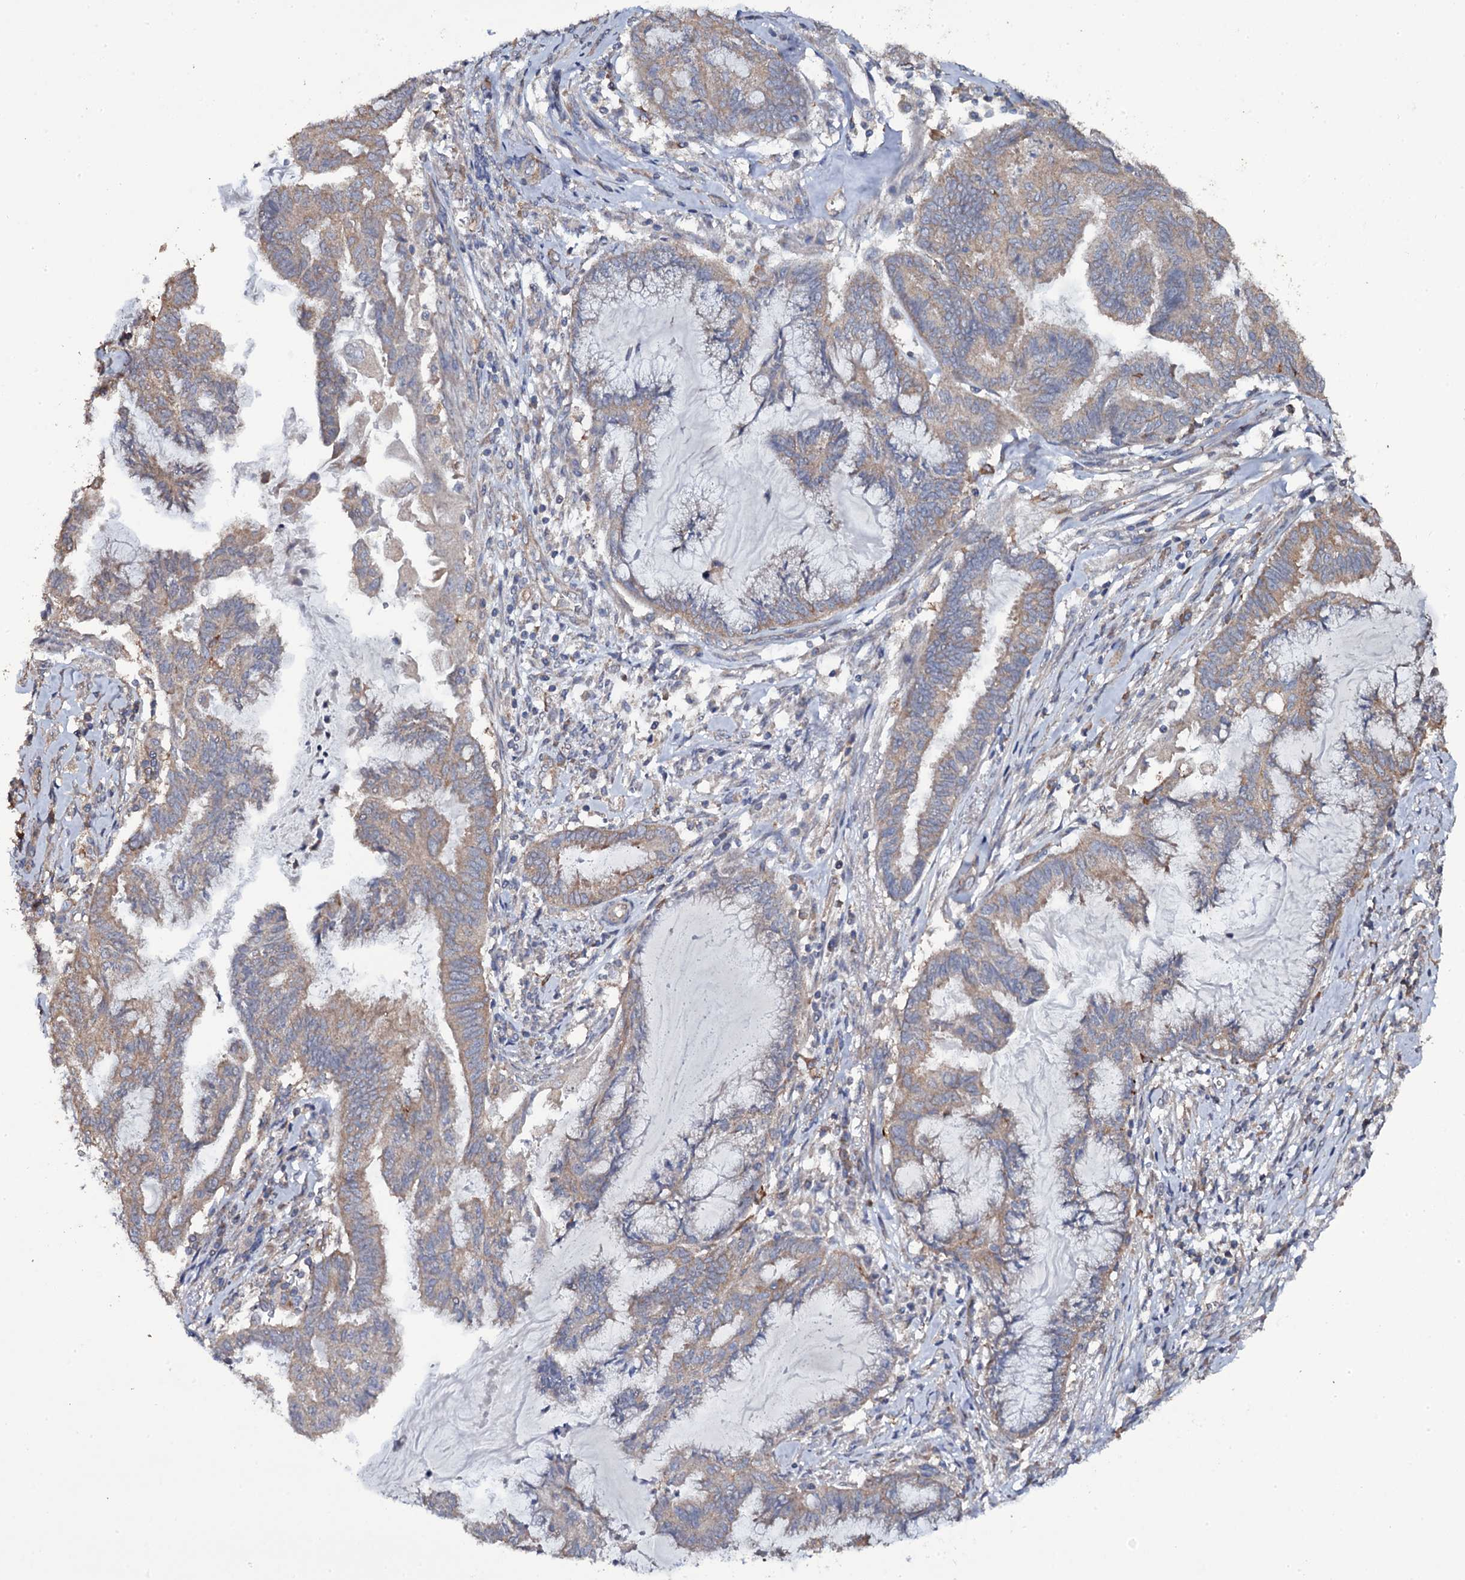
{"staining": {"intensity": "weak", "quantity": "25%-75%", "location": "cytoplasmic/membranous"}, "tissue": "endometrial cancer", "cell_type": "Tumor cells", "image_type": "cancer", "snomed": [{"axis": "morphology", "description": "Adenocarcinoma, NOS"}, {"axis": "topography", "description": "Endometrium"}], "caption": "Immunohistochemistry (DAB) staining of adenocarcinoma (endometrial) shows weak cytoplasmic/membranous protein staining in about 25%-75% of tumor cells.", "gene": "TTC23", "patient": {"sex": "female", "age": 86}}